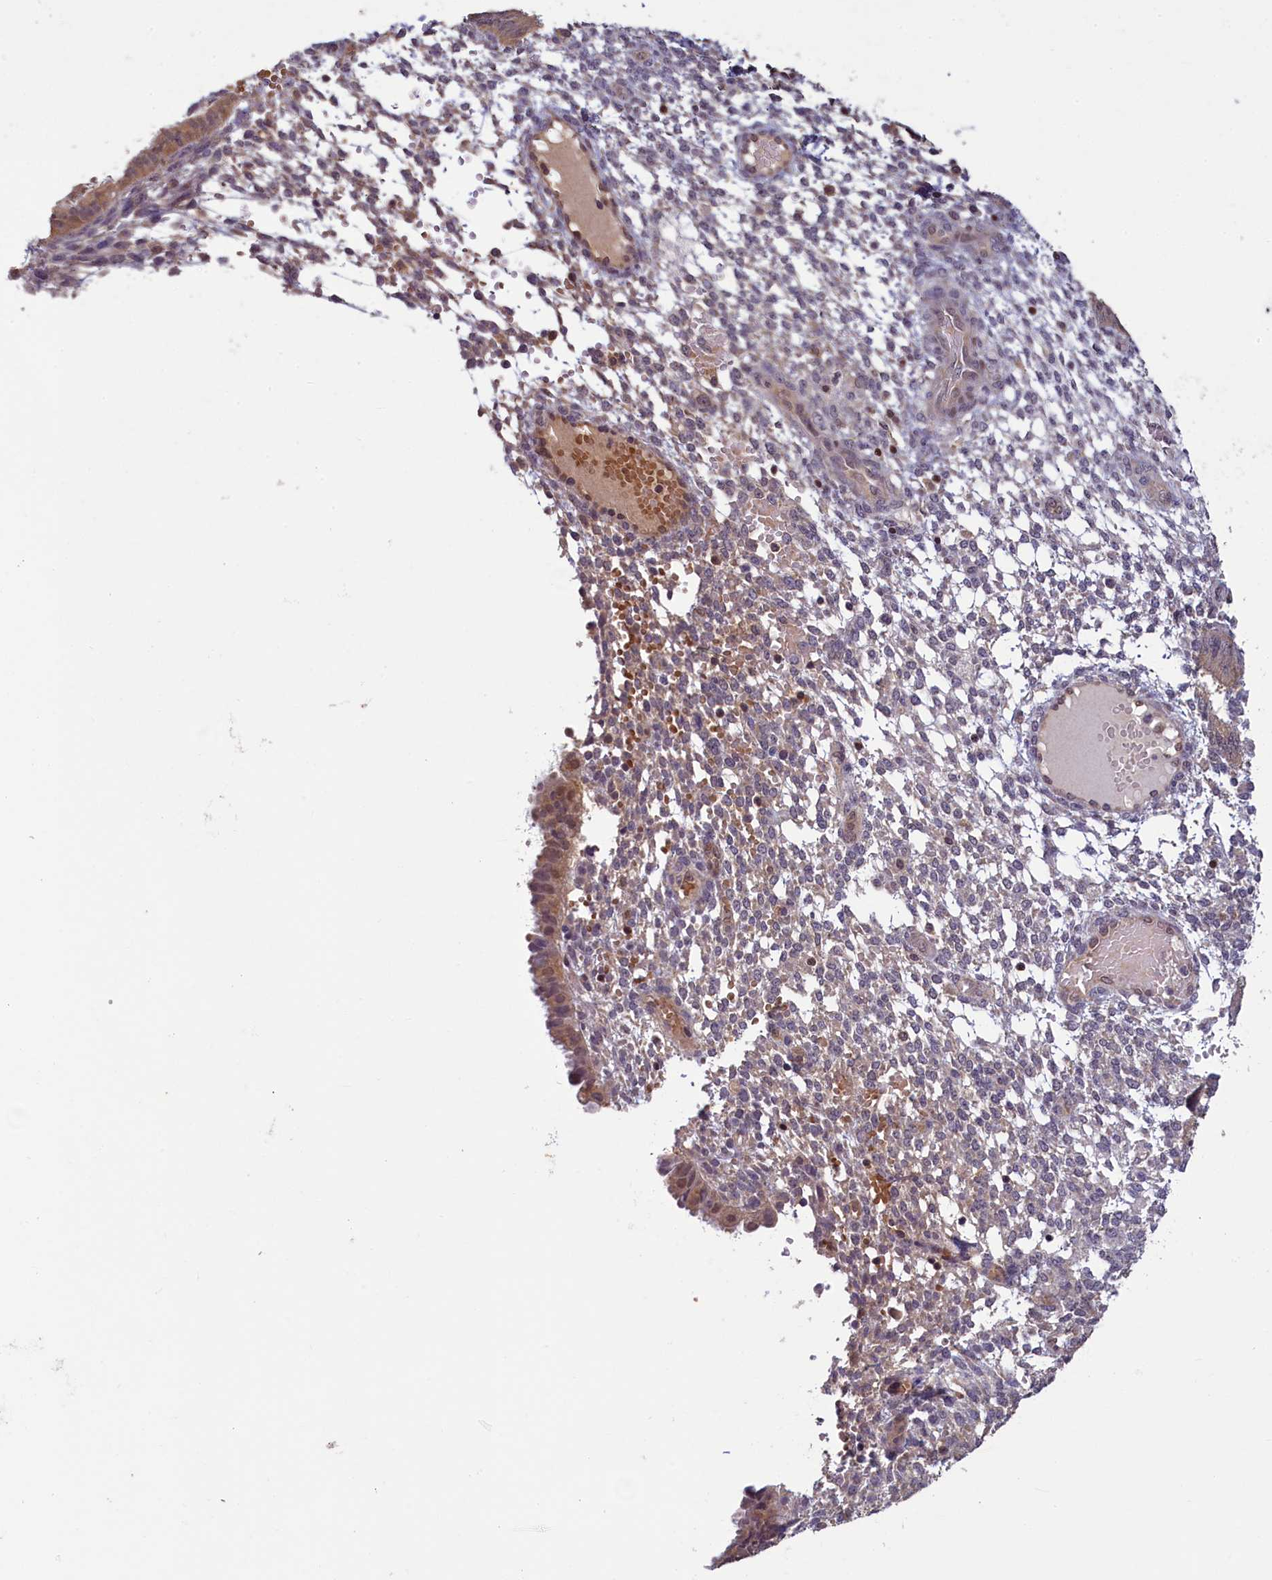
{"staining": {"intensity": "negative", "quantity": "none", "location": "none"}, "tissue": "endometrium", "cell_type": "Cells in endometrial stroma", "image_type": "normal", "snomed": [{"axis": "morphology", "description": "Normal tissue, NOS"}, {"axis": "topography", "description": "Endometrium"}], "caption": "Immunohistochemistry (IHC) image of unremarkable endometrium: human endometrium stained with DAB (3,3'-diaminobenzidine) displays no significant protein expression in cells in endometrial stroma.", "gene": "NUBP1", "patient": {"sex": "female", "age": 49}}